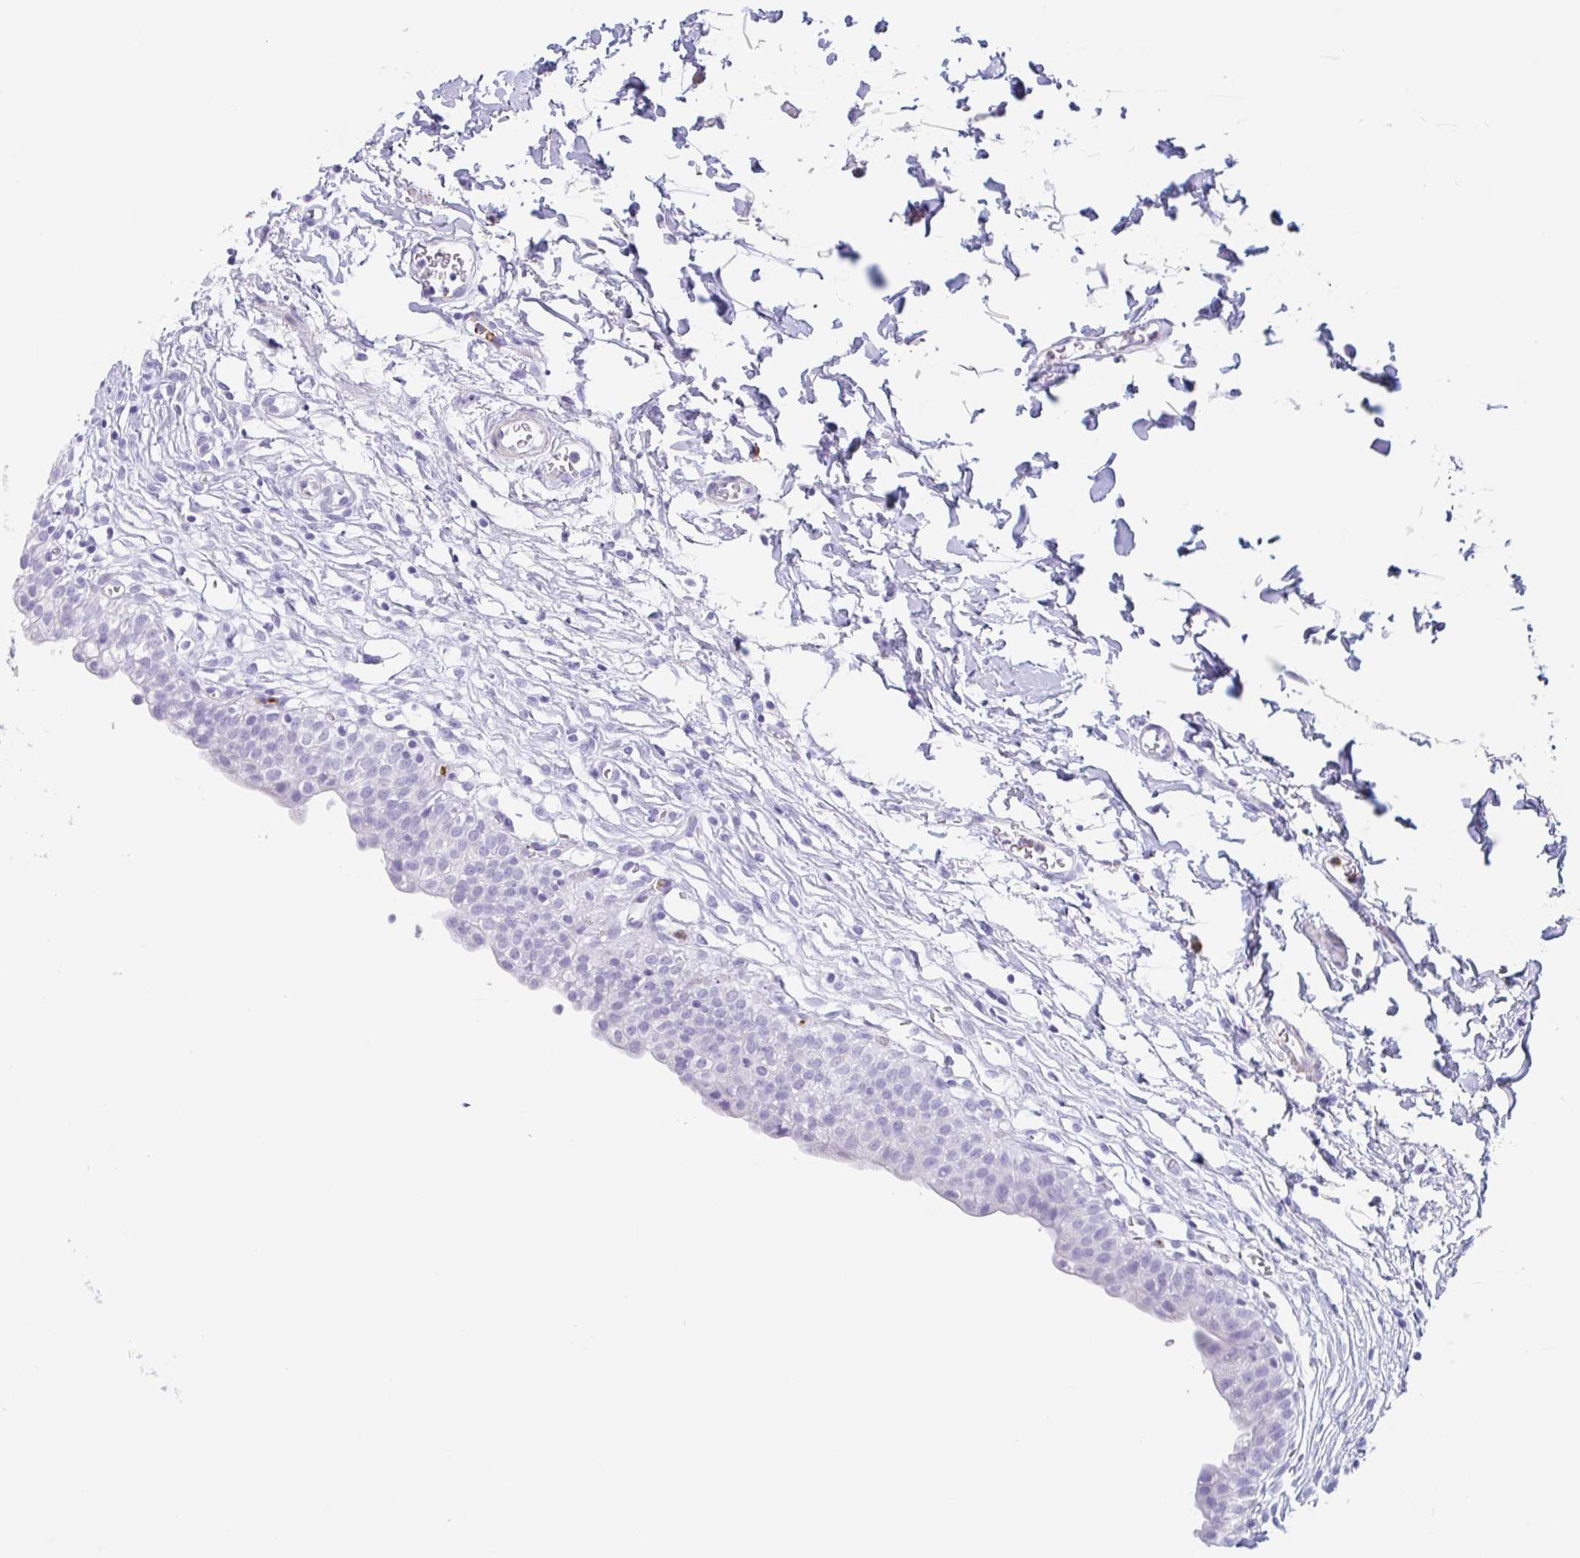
{"staining": {"intensity": "negative", "quantity": "none", "location": "none"}, "tissue": "urinary bladder", "cell_type": "Urothelial cells", "image_type": "normal", "snomed": [{"axis": "morphology", "description": "Normal tissue, NOS"}, {"axis": "topography", "description": "Urinary bladder"}, {"axis": "topography", "description": "Peripheral nerve tissue"}], "caption": "Protein analysis of benign urinary bladder demonstrates no significant positivity in urothelial cells. The staining was performed using DAB to visualize the protein expression in brown, while the nuclei were stained in blue with hematoxylin (Magnification: 20x).", "gene": "TAS2R41", "patient": {"sex": "male", "age": 55}}